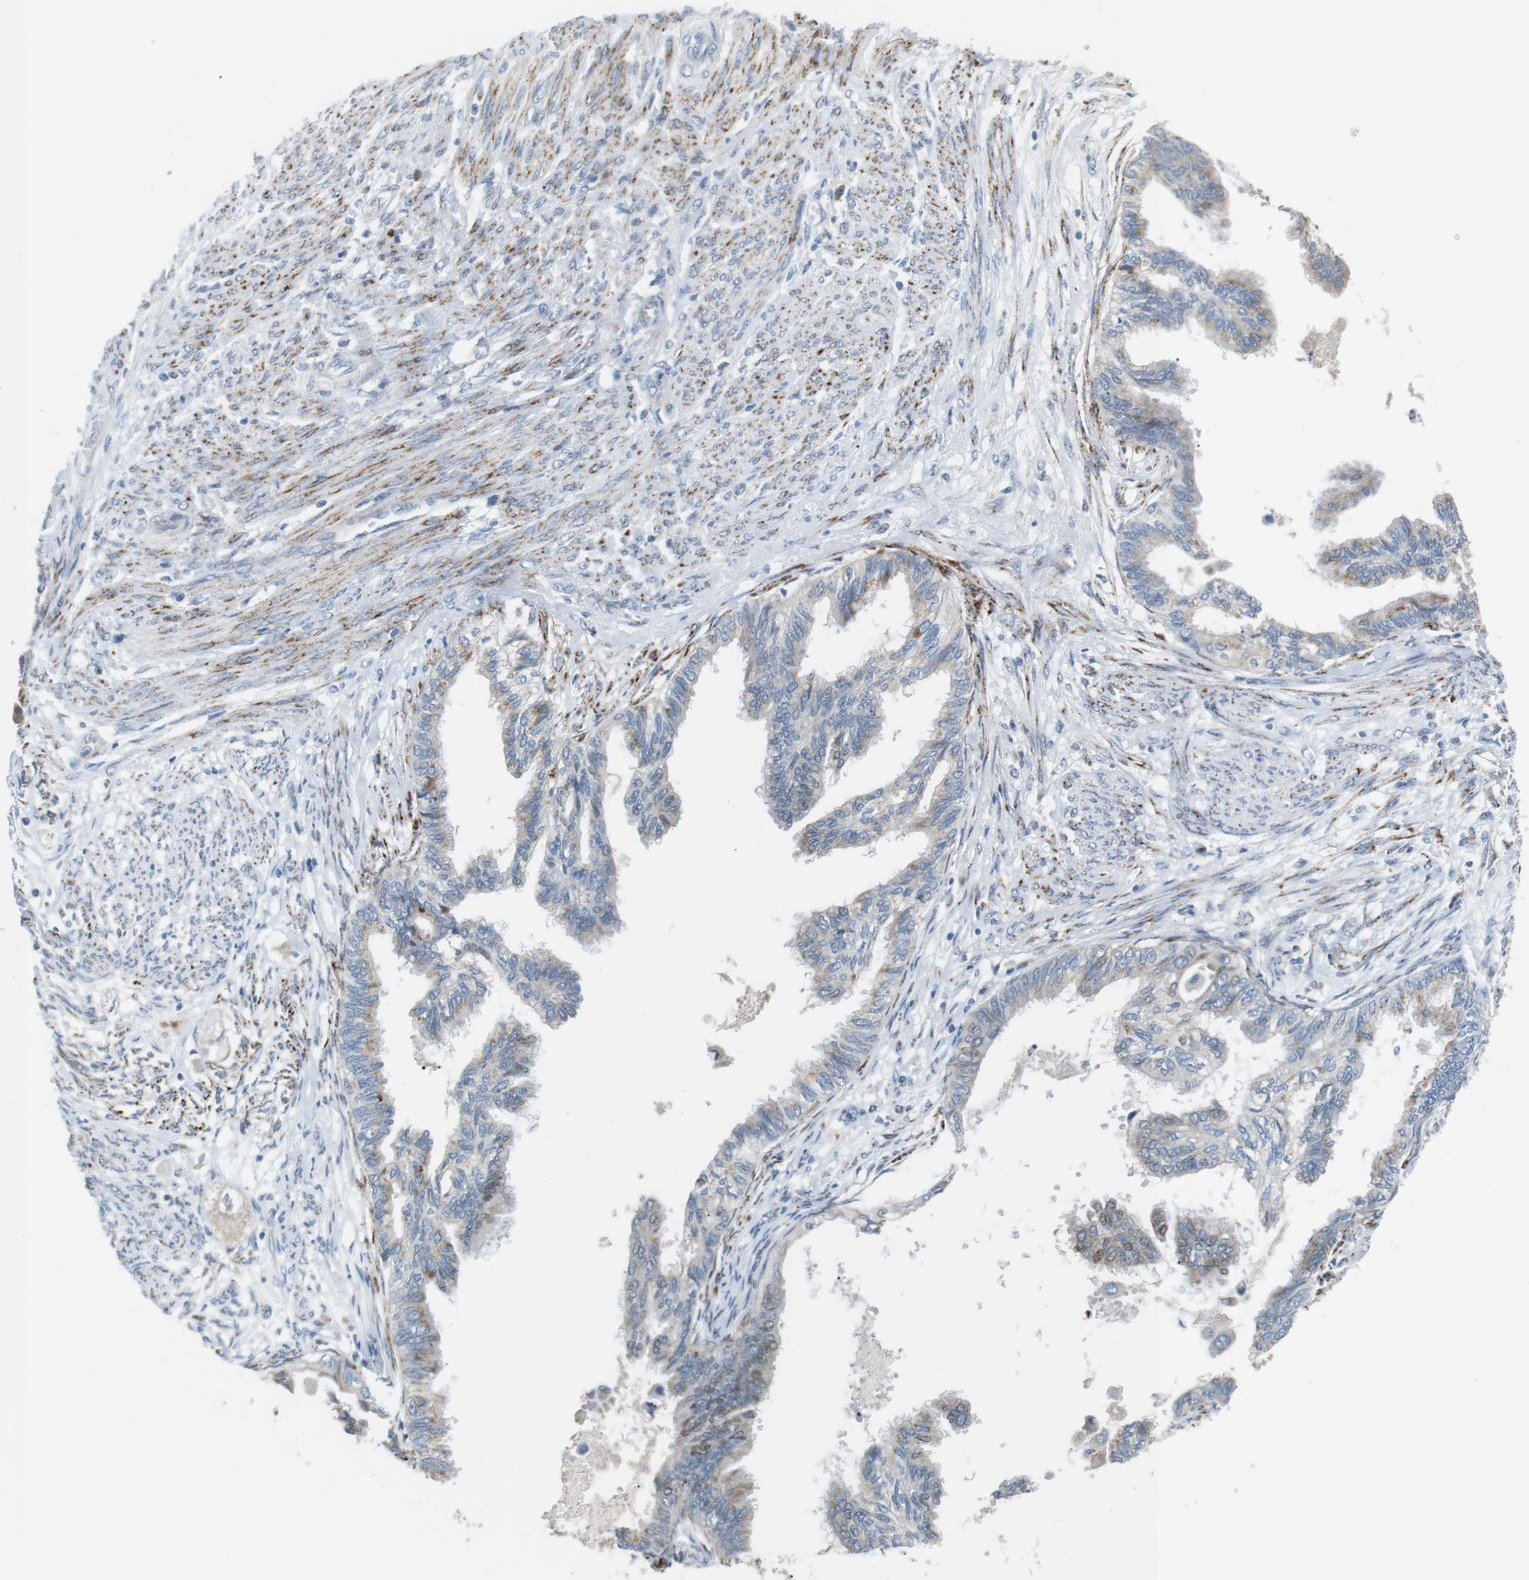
{"staining": {"intensity": "weak", "quantity": "<25%", "location": "cytoplasmic/membranous"}, "tissue": "cervical cancer", "cell_type": "Tumor cells", "image_type": "cancer", "snomed": [{"axis": "morphology", "description": "Normal tissue, NOS"}, {"axis": "morphology", "description": "Adenocarcinoma, NOS"}, {"axis": "topography", "description": "Cervix"}, {"axis": "topography", "description": "Endometrium"}], "caption": "There is no significant positivity in tumor cells of cervical cancer.", "gene": "CD300E", "patient": {"sex": "female", "age": 86}}